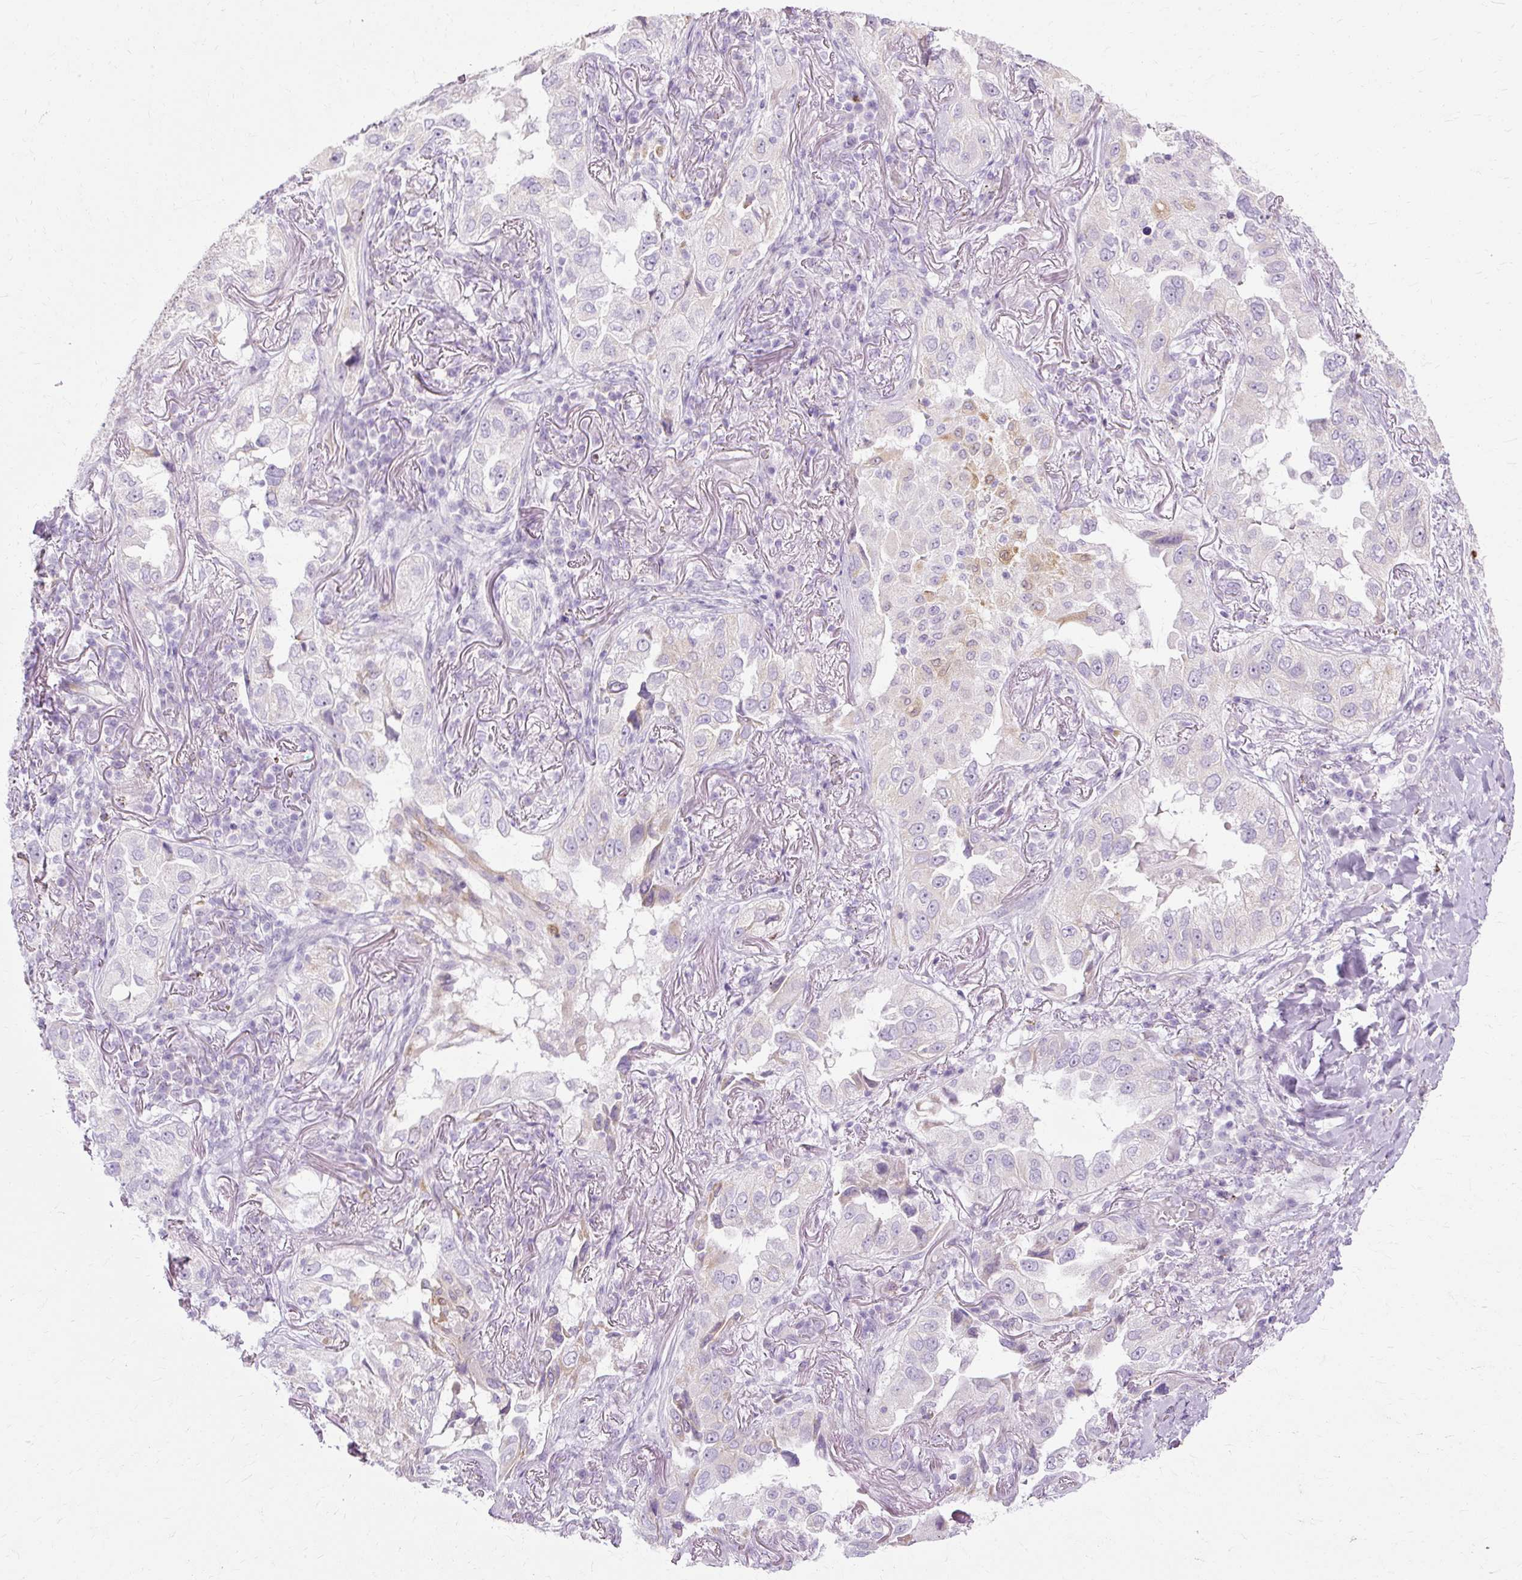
{"staining": {"intensity": "weak", "quantity": "<25%", "location": "cytoplasmic/membranous"}, "tissue": "lung cancer", "cell_type": "Tumor cells", "image_type": "cancer", "snomed": [{"axis": "morphology", "description": "Adenocarcinoma, NOS"}, {"axis": "topography", "description": "Lung"}], "caption": "Immunohistochemical staining of human lung cancer (adenocarcinoma) shows no significant expression in tumor cells.", "gene": "HSD11B1", "patient": {"sex": "female", "age": 69}}